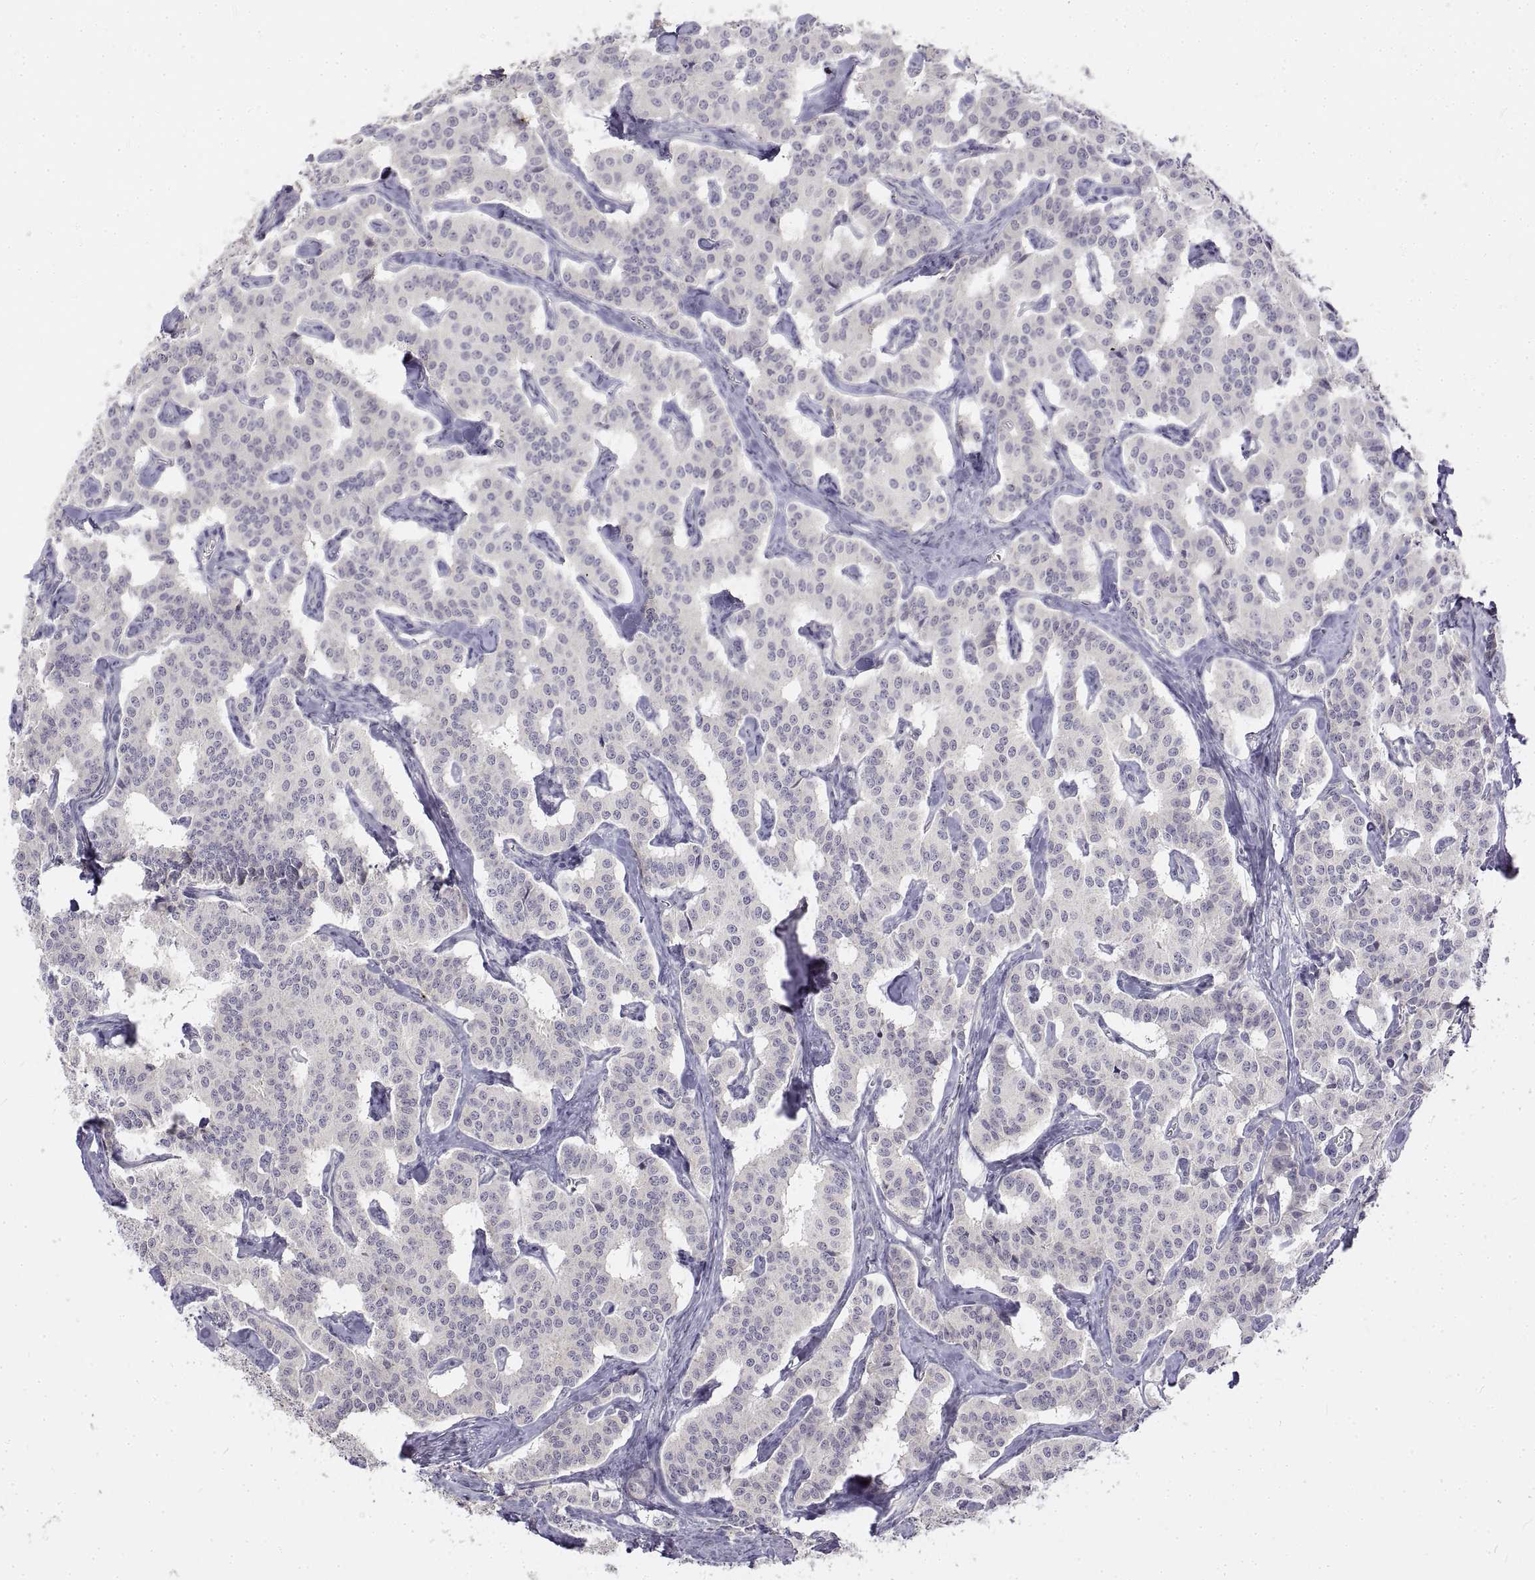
{"staining": {"intensity": "negative", "quantity": "none", "location": "none"}, "tissue": "carcinoid", "cell_type": "Tumor cells", "image_type": "cancer", "snomed": [{"axis": "morphology", "description": "Carcinoid, malignant, NOS"}, {"axis": "topography", "description": "Lung"}], "caption": "DAB immunohistochemical staining of malignant carcinoid displays no significant positivity in tumor cells.", "gene": "ANO2", "patient": {"sex": "female", "age": 46}}